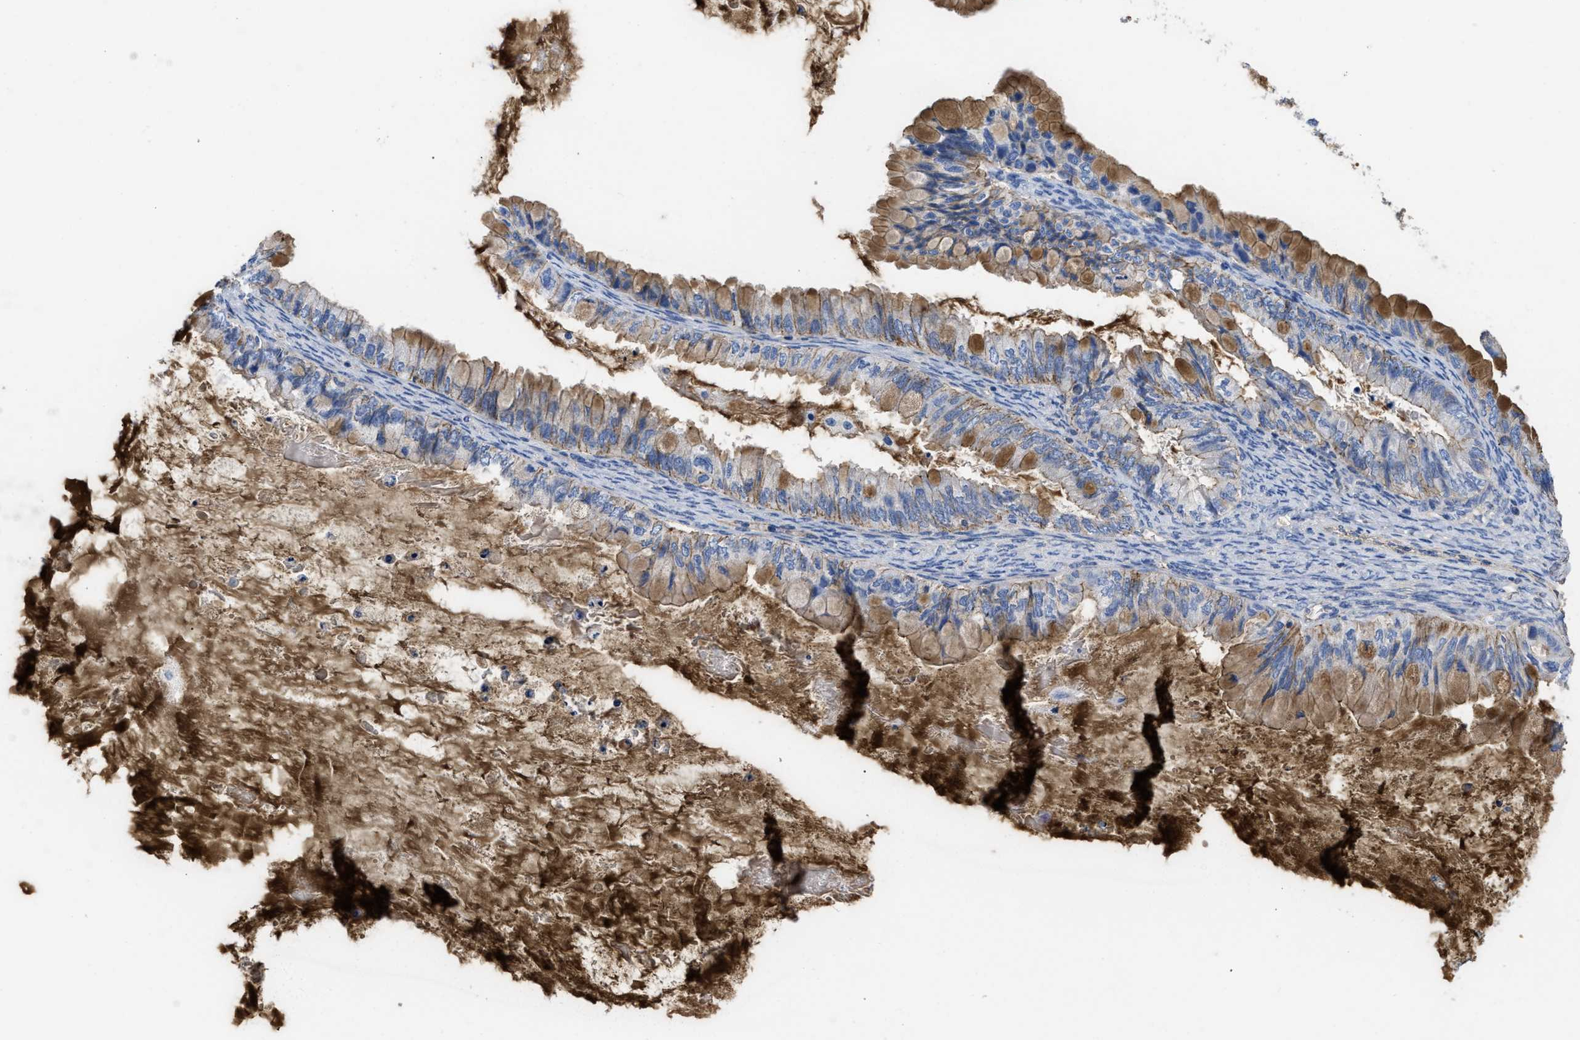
{"staining": {"intensity": "moderate", "quantity": "25%-75%", "location": "cytoplasmic/membranous"}, "tissue": "ovarian cancer", "cell_type": "Tumor cells", "image_type": "cancer", "snomed": [{"axis": "morphology", "description": "Cystadenocarcinoma, mucinous, NOS"}, {"axis": "topography", "description": "Ovary"}], "caption": "Ovarian cancer was stained to show a protein in brown. There is medium levels of moderate cytoplasmic/membranous staining in about 25%-75% of tumor cells.", "gene": "USP4", "patient": {"sex": "female", "age": 80}}